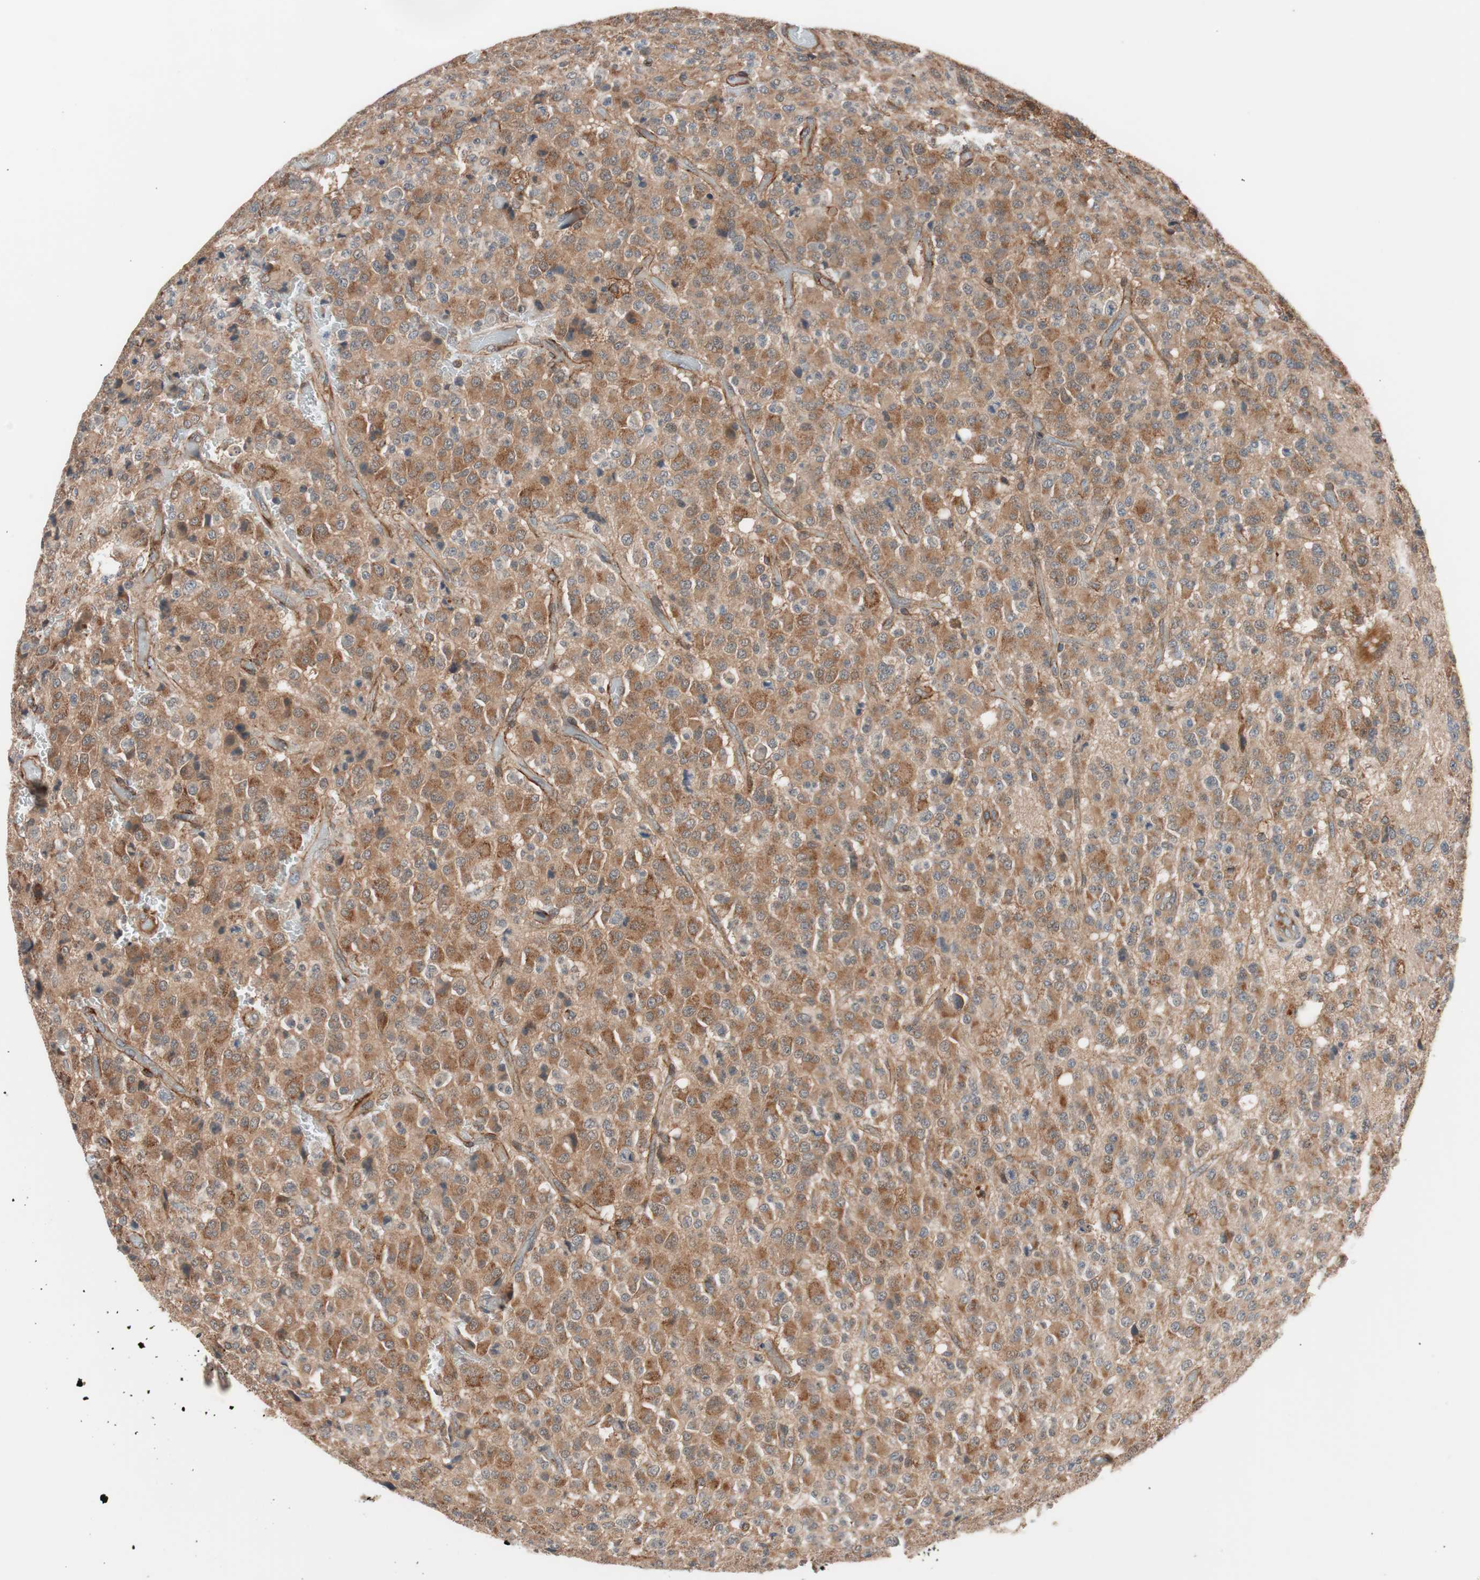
{"staining": {"intensity": "moderate", "quantity": ">75%", "location": "cytoplasmic/membranous"}, "tissue": "glioma", "cell_type": "Tumor cells", "image_type": "cancer", "snomed": [{"axis": "morphology", "description": "Glioma, malignant, High grade"}, {"axis": "topography", "description": "pancreas cauda"}], "caption": "Human glioma stained with a brown dye displays moderate cytoplasmic/membranous positive positivity in about >75% of tumor cells.", "gene": "HMBS", "patient": {"sex": "male", "age": 60}}